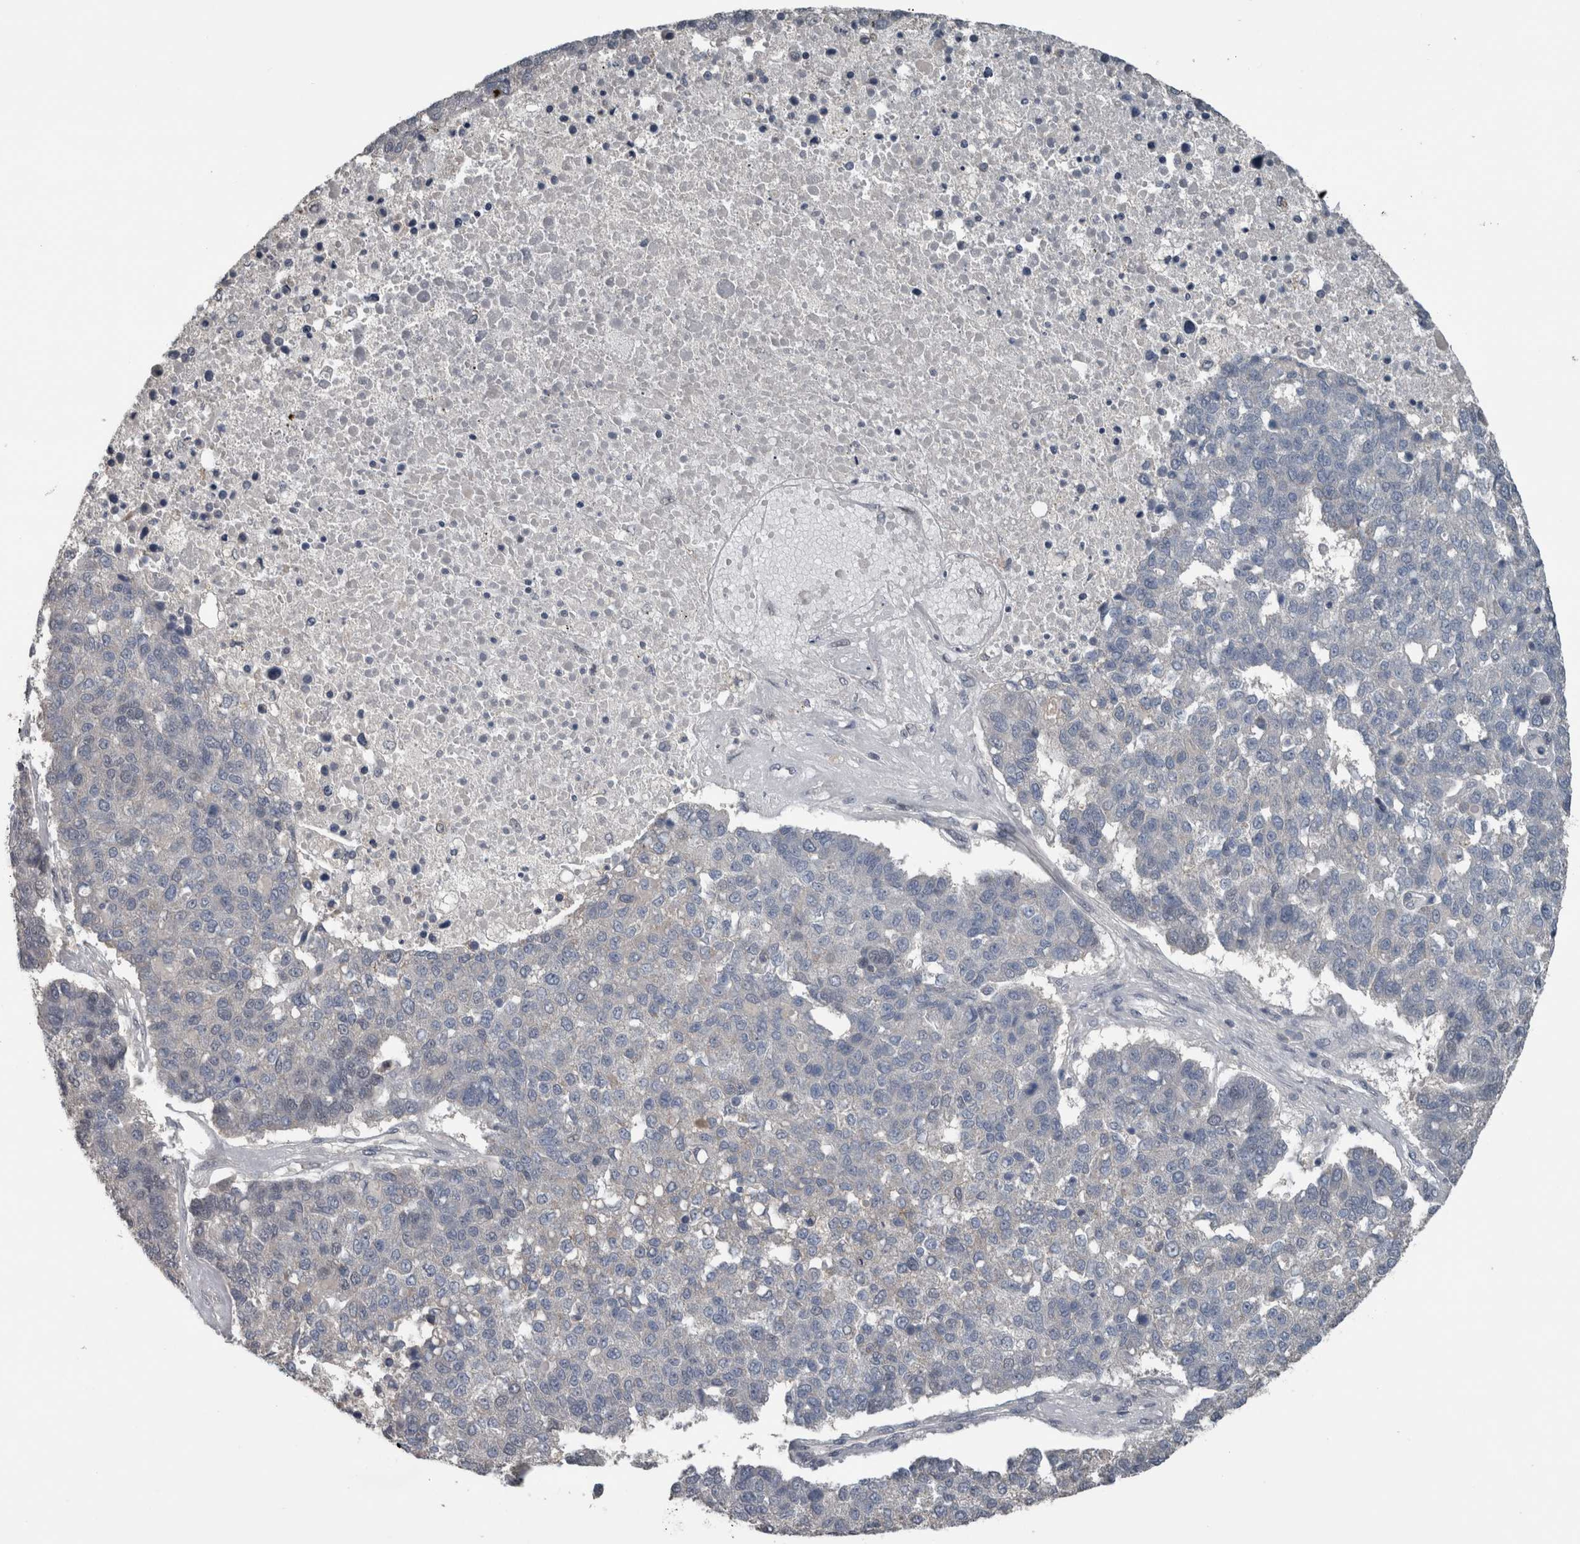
{"staining": {"intensity": "negative", "quantity": "none", "location": "none"}, "tissue": "pancreatic cancer", "cell_type": "Tumor cells", "image_type": "cancer", "snomed": [{"axis": "morphology", "description": "Adenocarcinoma, NOS"}, {"axis": "topography", "description": "Pancreas"}], "caption": "DAB immunohistochemical staining of human pancreatic cancer (adenocarcinoma) shows no significant expression in tumor cells.", "gene": "ZBTB21", "patient": {"sex": "female", "age": 61}}